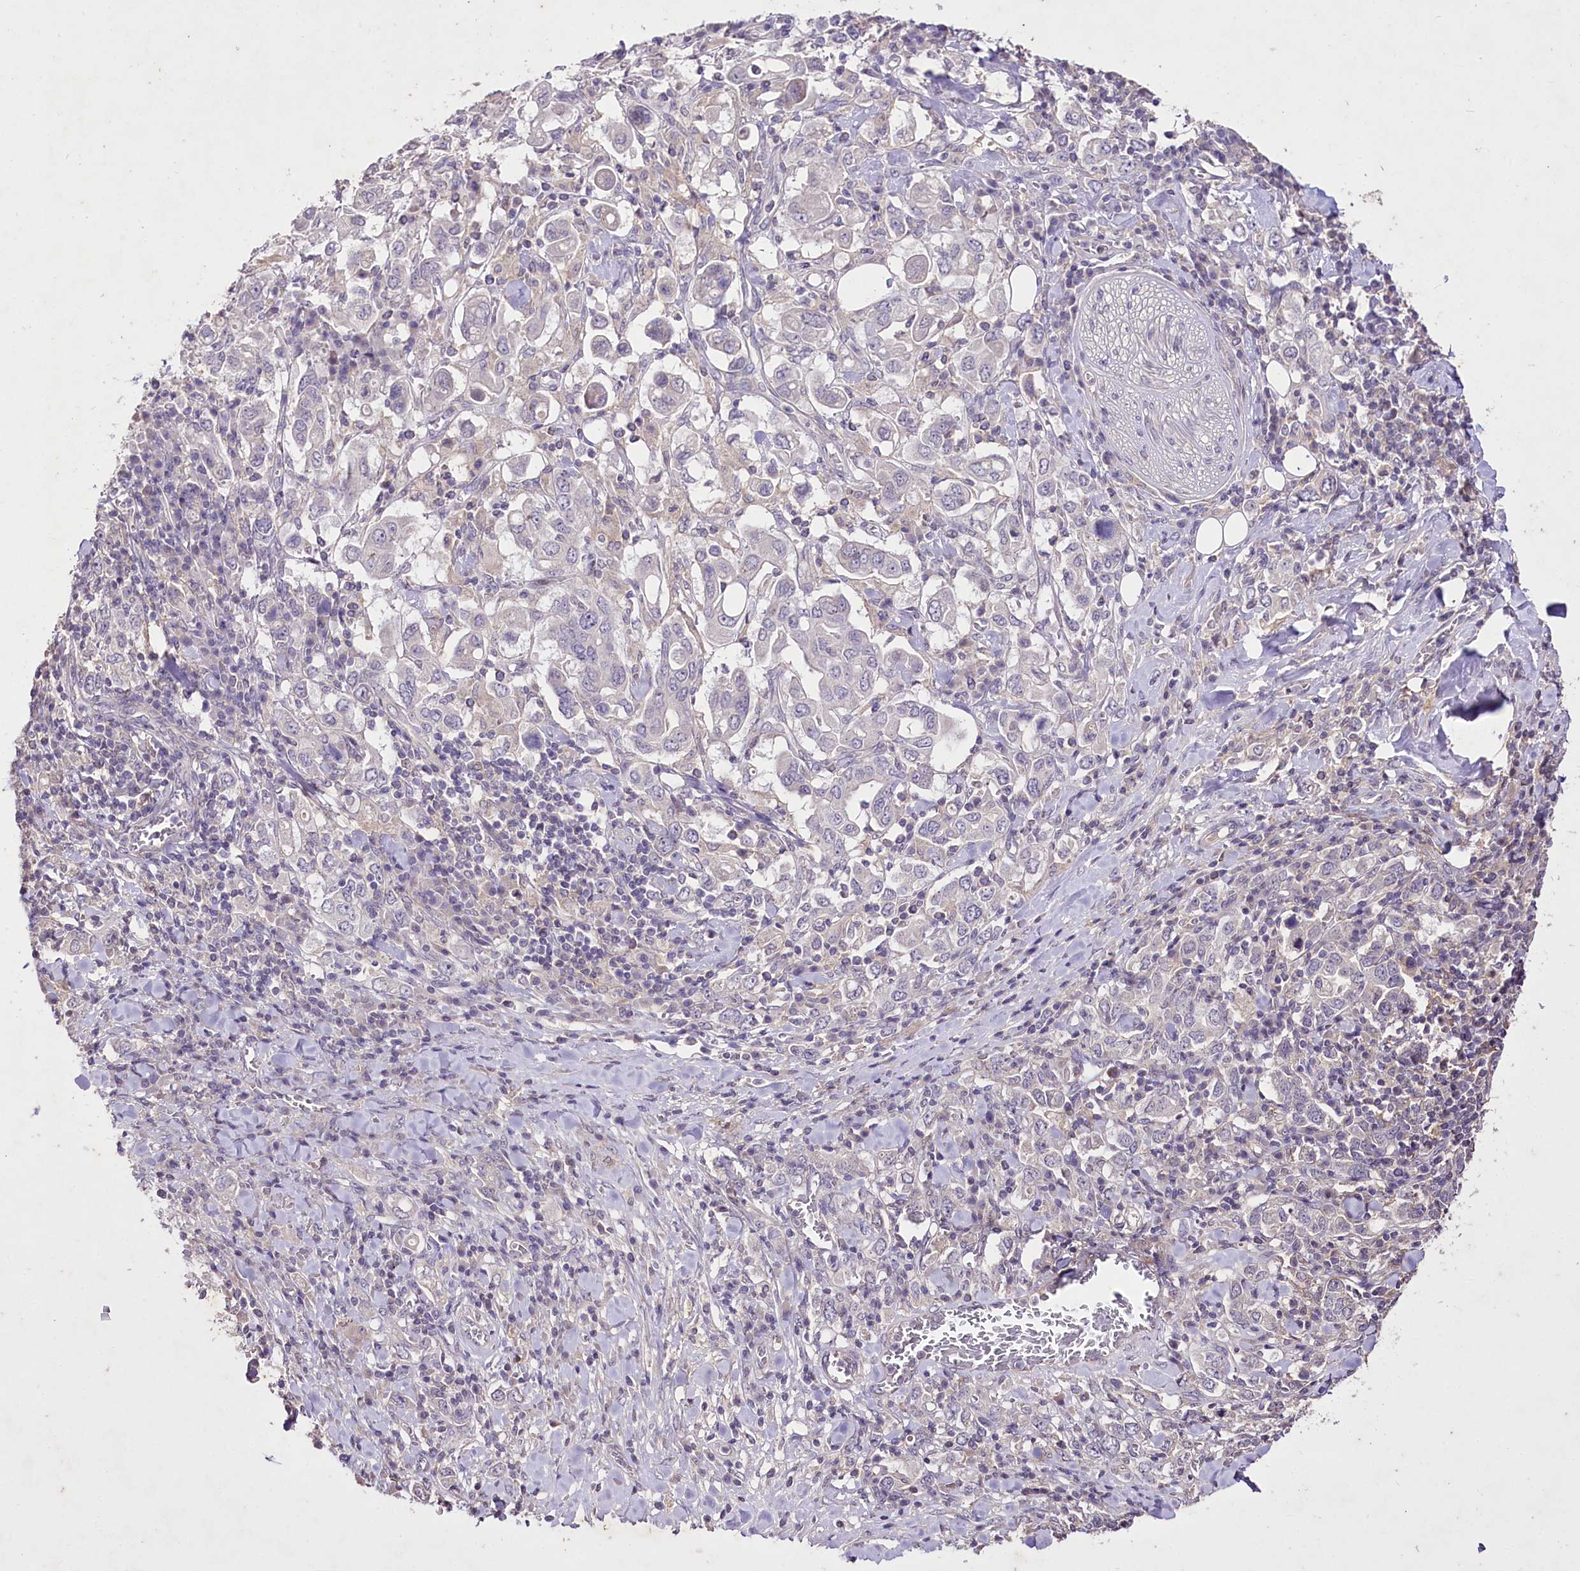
{"staining": {"intensity": "negative", "quantity": "none", "location": "none"}, "tissue": "stomach cancer", "cell_type": "Tumor cells", "image_type": "cancer", "snomed": [{"axis": "morphology", "description": "Adenocarcinoma, NOS"}, {"axis": "topography", "description": "Stomach, upper"}], "caption": "A histopathology image of stomach cancer stained for a protein displays no brown staining in tumor cells.", "gene": "ENPP1", "patient": {"sex": "male", "age": 62}}